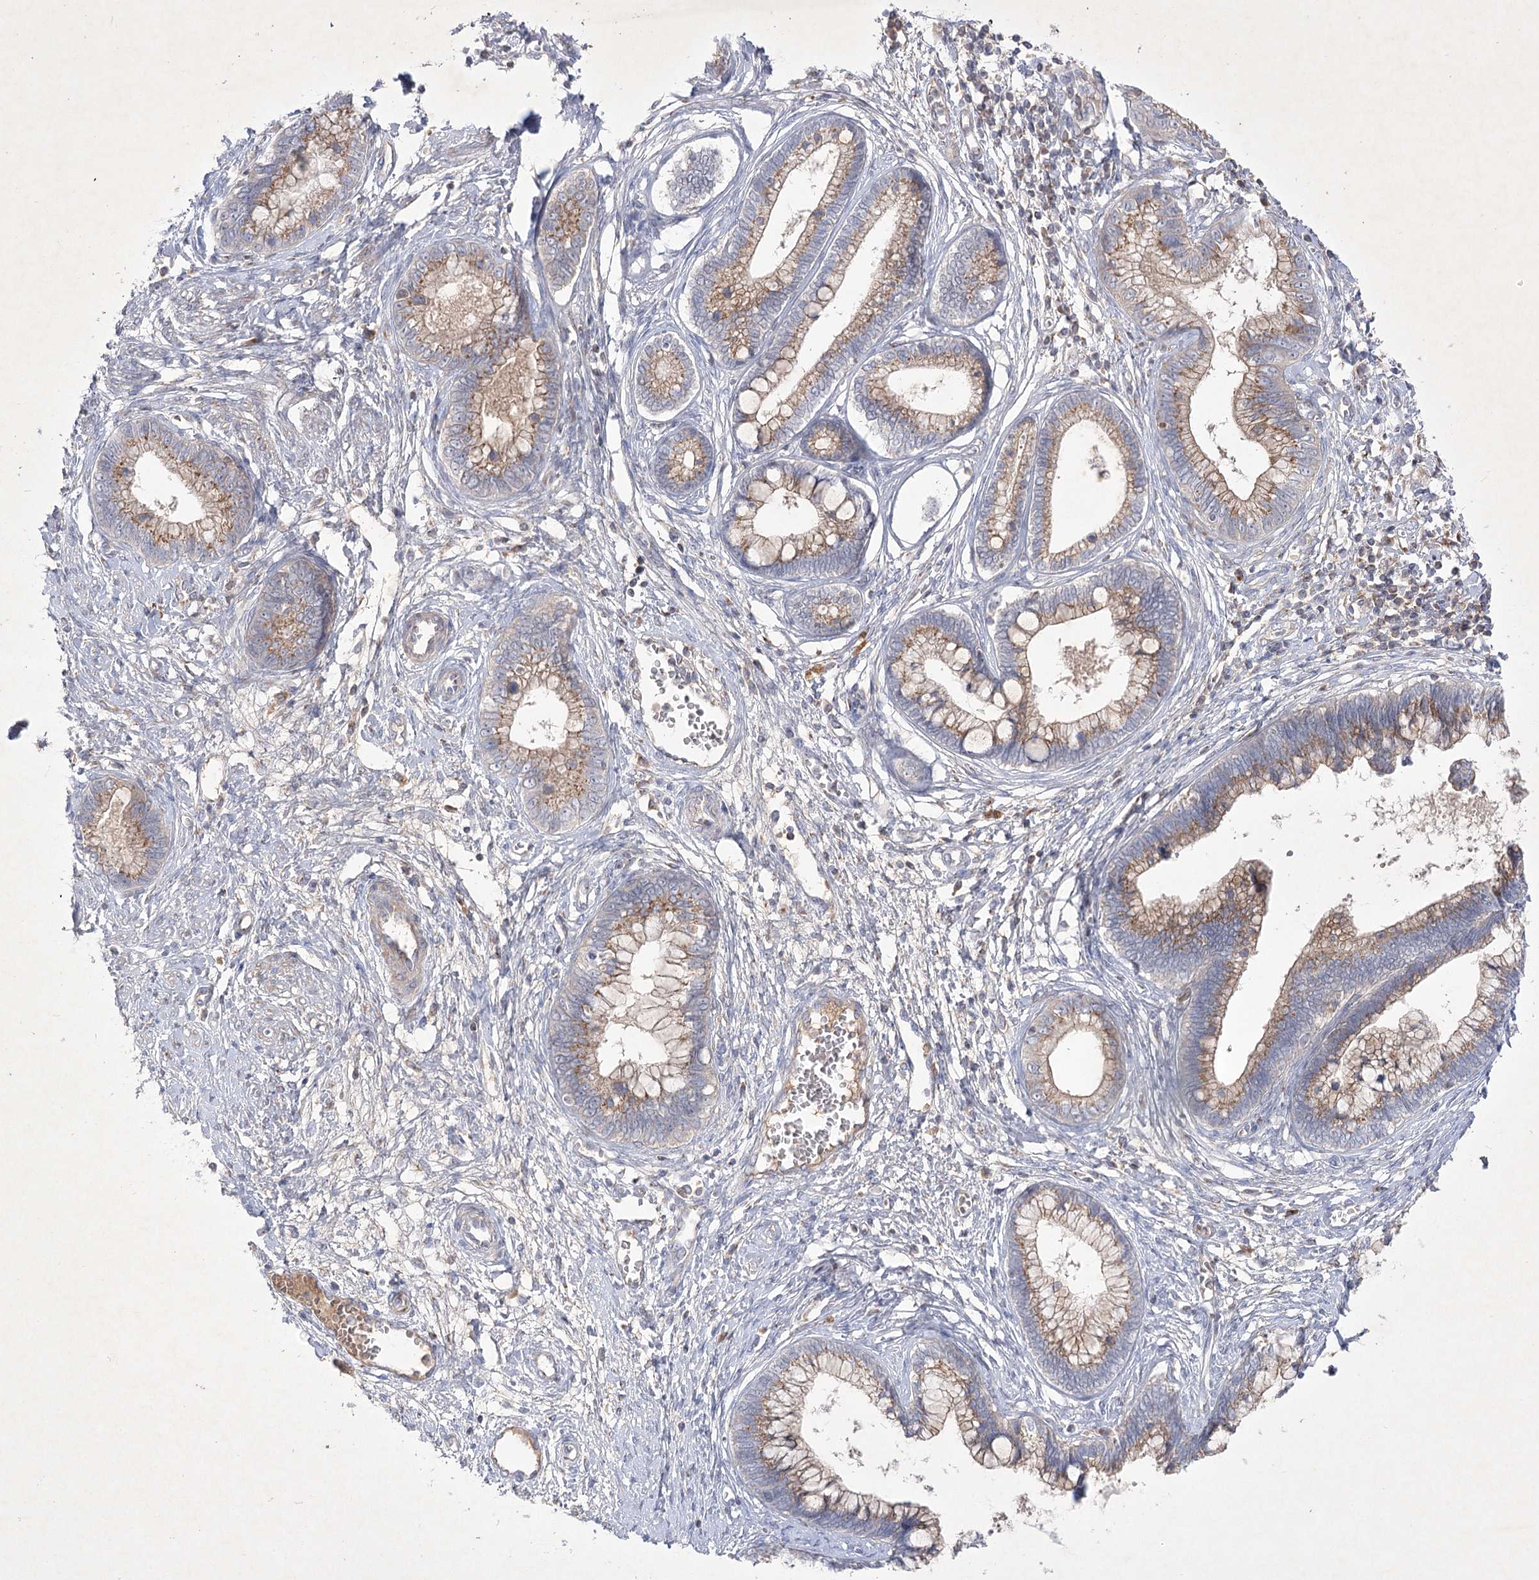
{"staining": {"intensity": "moderate", "quantity": ">75%", "location": "cytoplasmic/membranous"}, "tissue": "cervical cancer", "cell_type": "Tumor cells", "image_type": "cancer", "snomed": [{"axis": "morphology", "description": "Adenocarcinoma, NOS"}, {"axis": "topography", "description": "Cervix"}], "caption": "Immunohistochemical staining of adenocarcinoma (cervical) reveals medium levels of moderate cytoplasmic/membranous positivity in approximately >75% of tumor cells.", "gene": "GBF1", "patient": {"sex": "female", "age": 44}}